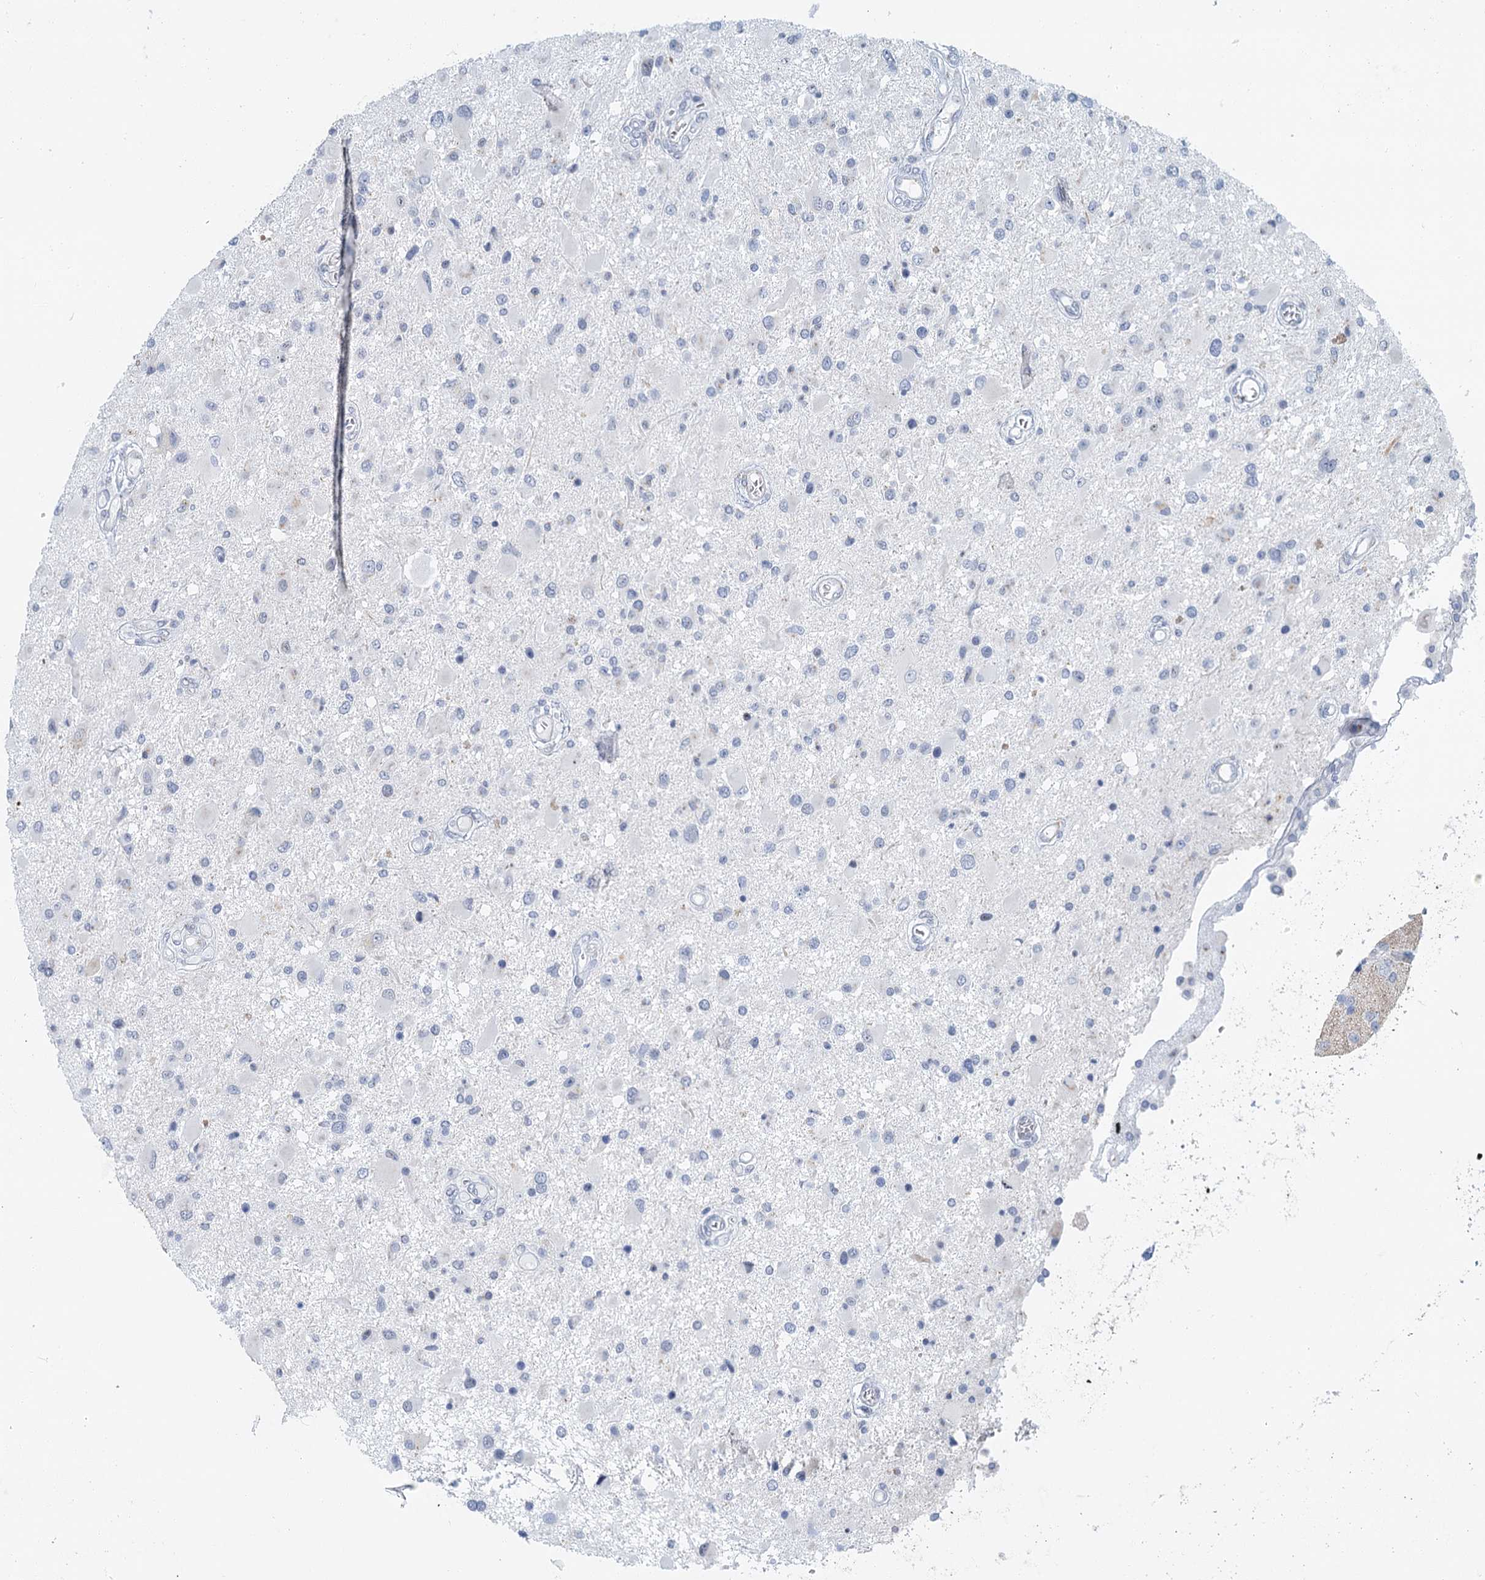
{"staining": {"intensity": "negative", "quantity": "none", "location": "none"}, "tissue": "glioma", "cell_type": "Tumor cells", "image_type": "cancer", "snomed": [{"axis": "morphology", "description": "Glioma, malignant, High grade"}, {"axis": "topography", "description": "Brain"}], "caption": "A high-resolution micrograph shows immunohistochemistry (IHC) staining of glioma, which reveals no significant staining in tumor cells.", "gene": "ZNF527", "patient": {"sex": "male", "age": 53}}